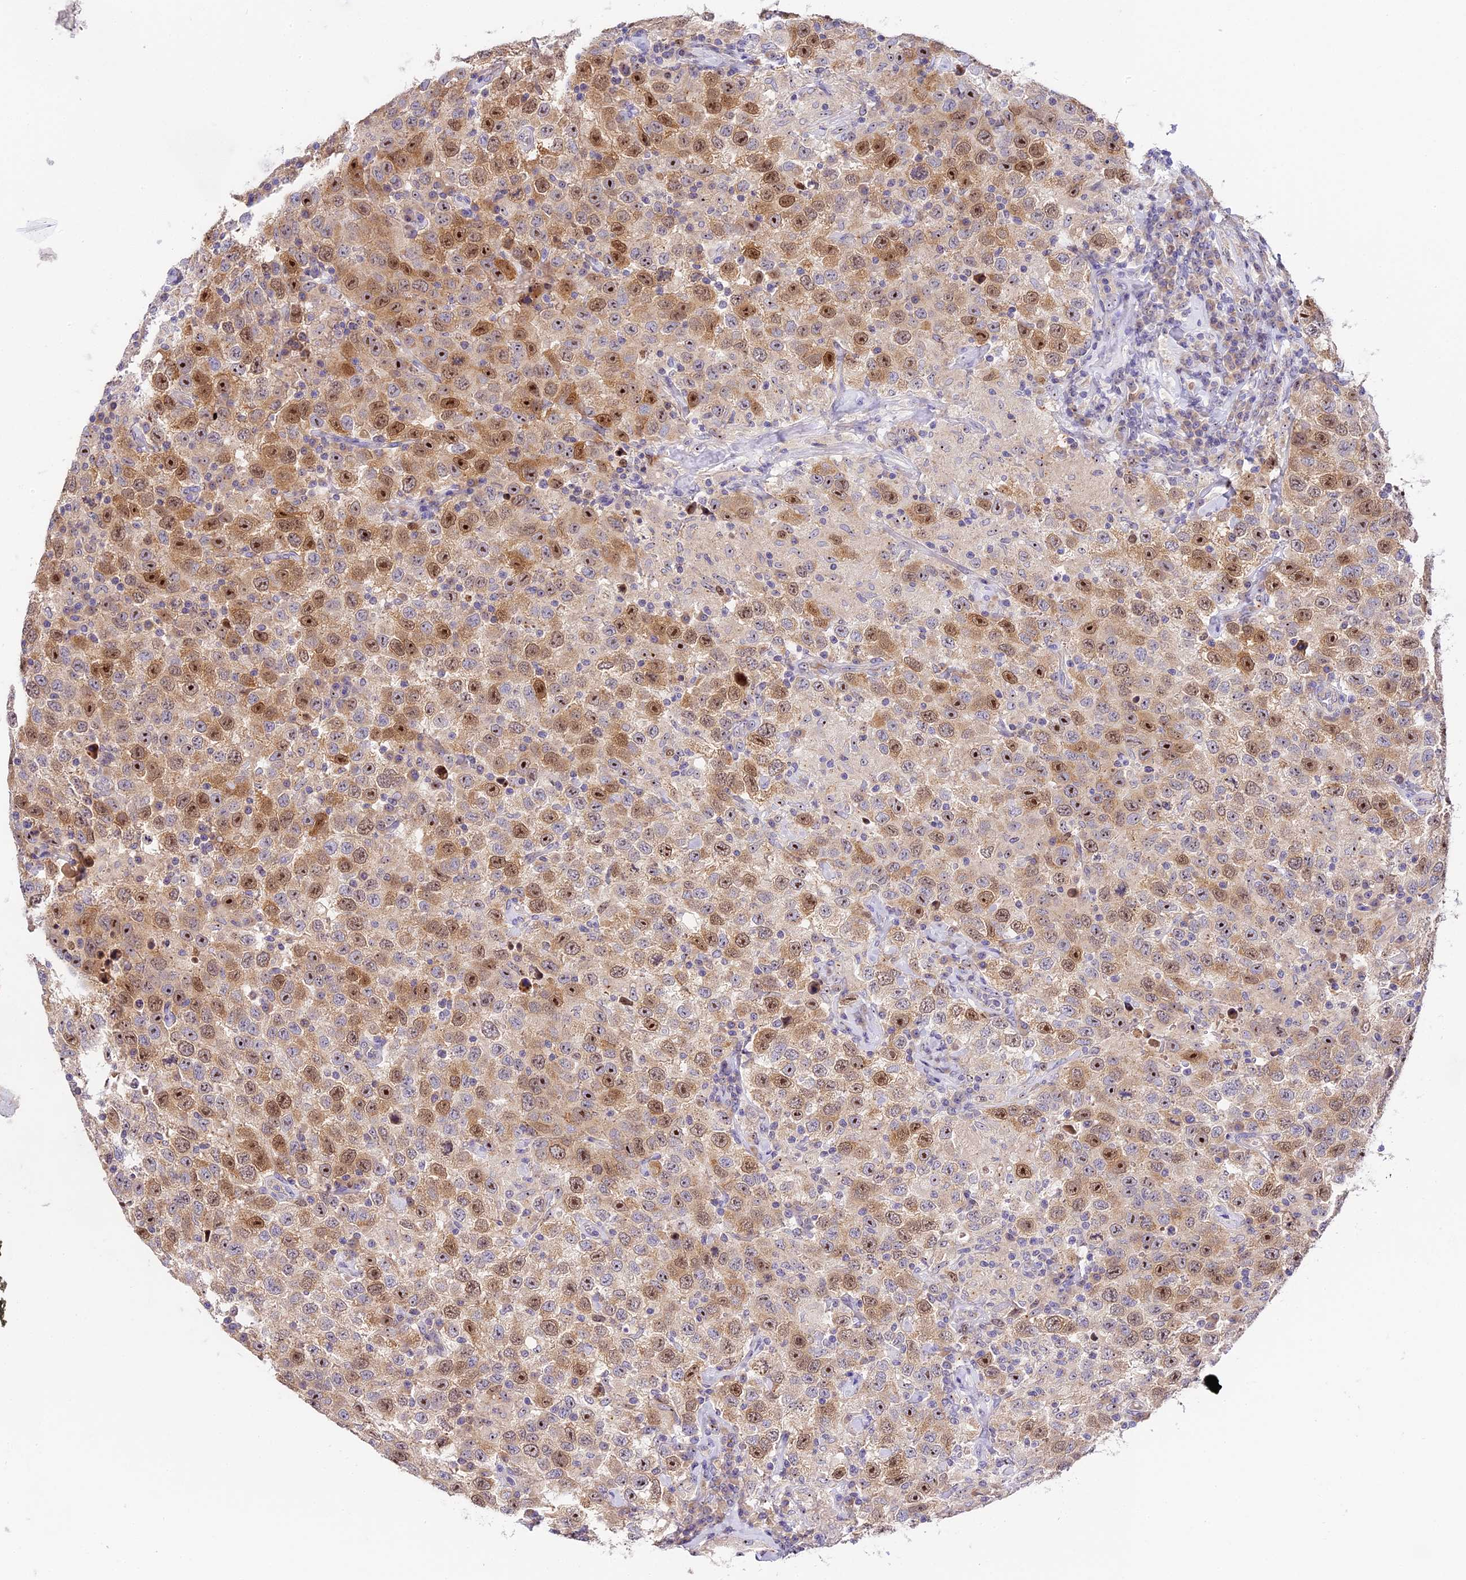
{"staining": {"intensity": "moderate", "quantity": ">75%", "location": "cytoplasmic/membranous,nuclear"}, "tissue": "testis cancer", "cell_type": "Tumor cells", "image_type": "cancer", "snomed": [{"axis": "morphology", "description": "Seminoma, NOS"}, {"axis": "topography", "description": "Testis"}], "caption": "Protein staining shows moderate cytoplasmic/membranous and nuclear expression in approximately >75% of tumor cells in seminoma (testis).", "gene": "RAD51", "patient": {"sex": "male", "age": 41}}